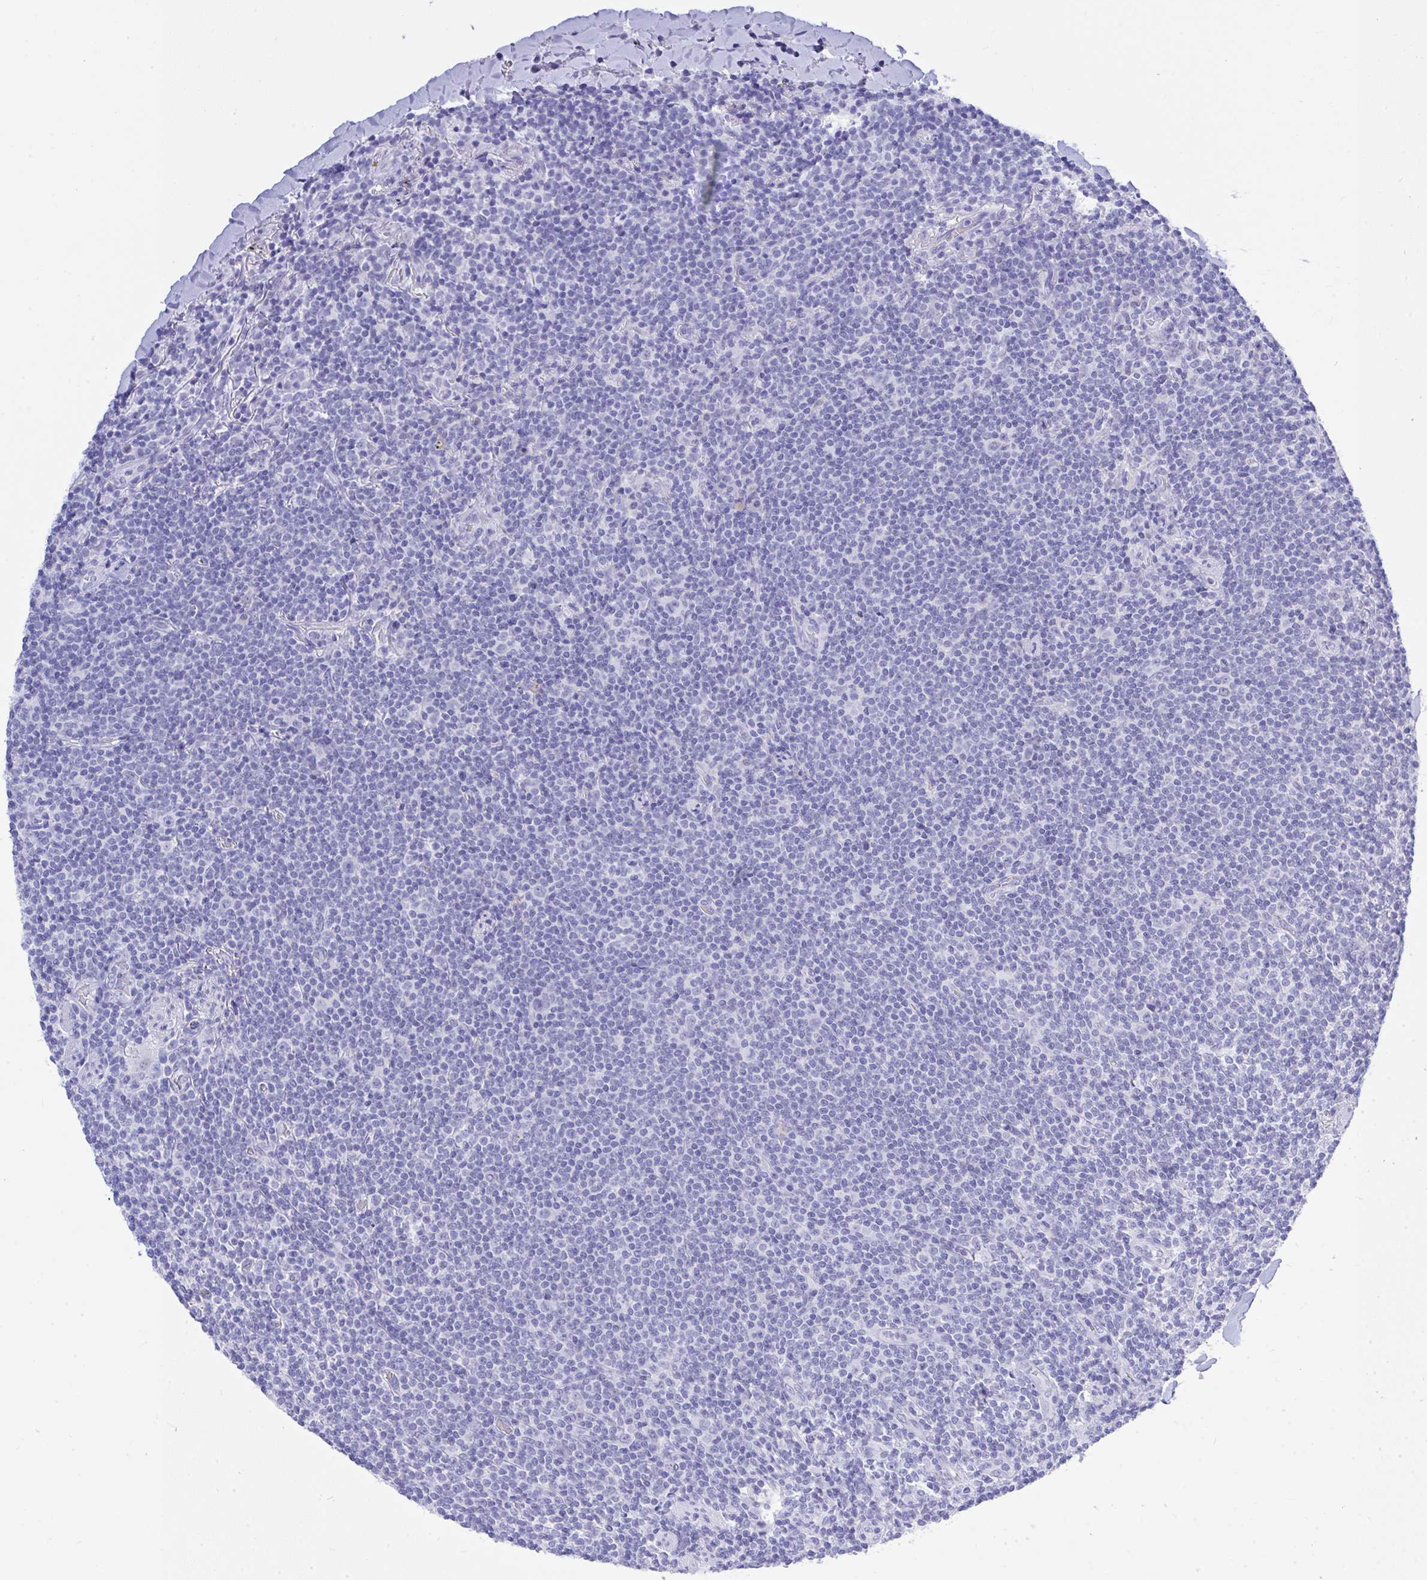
{"staining": {"intensity": "negative", "quantity": "none", "location": "none"}, "tissue": "lymphoma", "cell_type": "Tumor cells", "image_type": "cancer", "snomed": [{"axis": "morphology", "description": "Malignant lymphoma, non-Hodgkin's type, Low grade"}, {"axis": "topography", "description": "Lung"}], "caption": "Immunohistochemistry micrograph of human lymphoma stained for a protein (brown), which exhibits no positivity in tumor cells.", "gene": "MS4A12", "patient": {"sex": "female", "age": 71}}